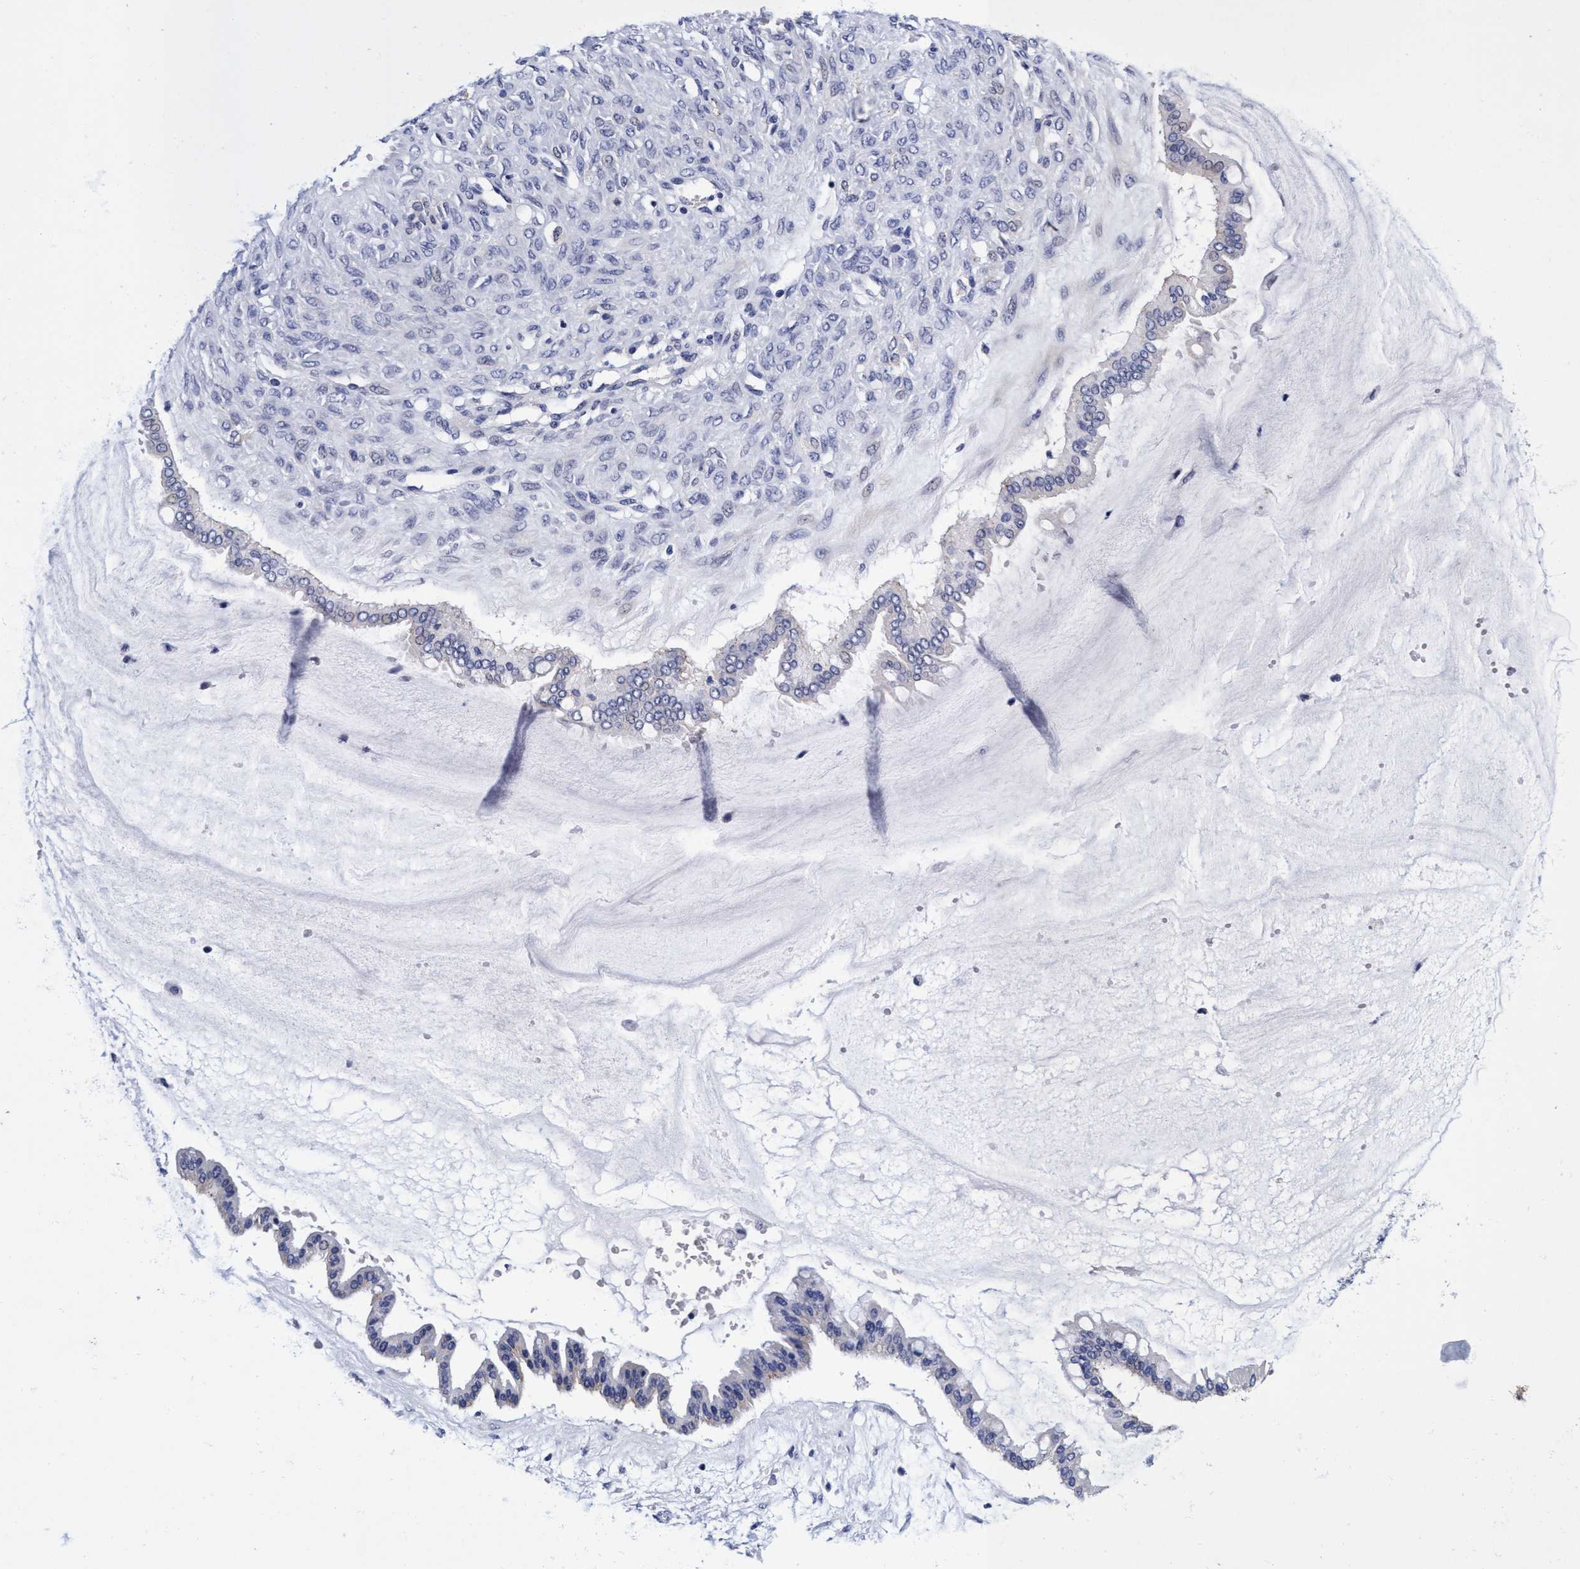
{"staining": {"intensity": "negative", "quantity": "none", "location": "none"}, "tissue": "ovarian cancer", "cell_type": "Tumor cells", "image_type": "cancer", "snomed": [{"axis": "morphology", "description": "Cystadenocarcinoma, mucinous, NOS"}, {"axis": "topography", "description": "Ovary"}], "caption": "DAB immunohistochemical staining of human mucinous cystadenocarcinoma (ovarian) shows no significant staining in tumor cells.", "gene": "PLPPR1", "patient": {"sex": "female", "age": 73}}